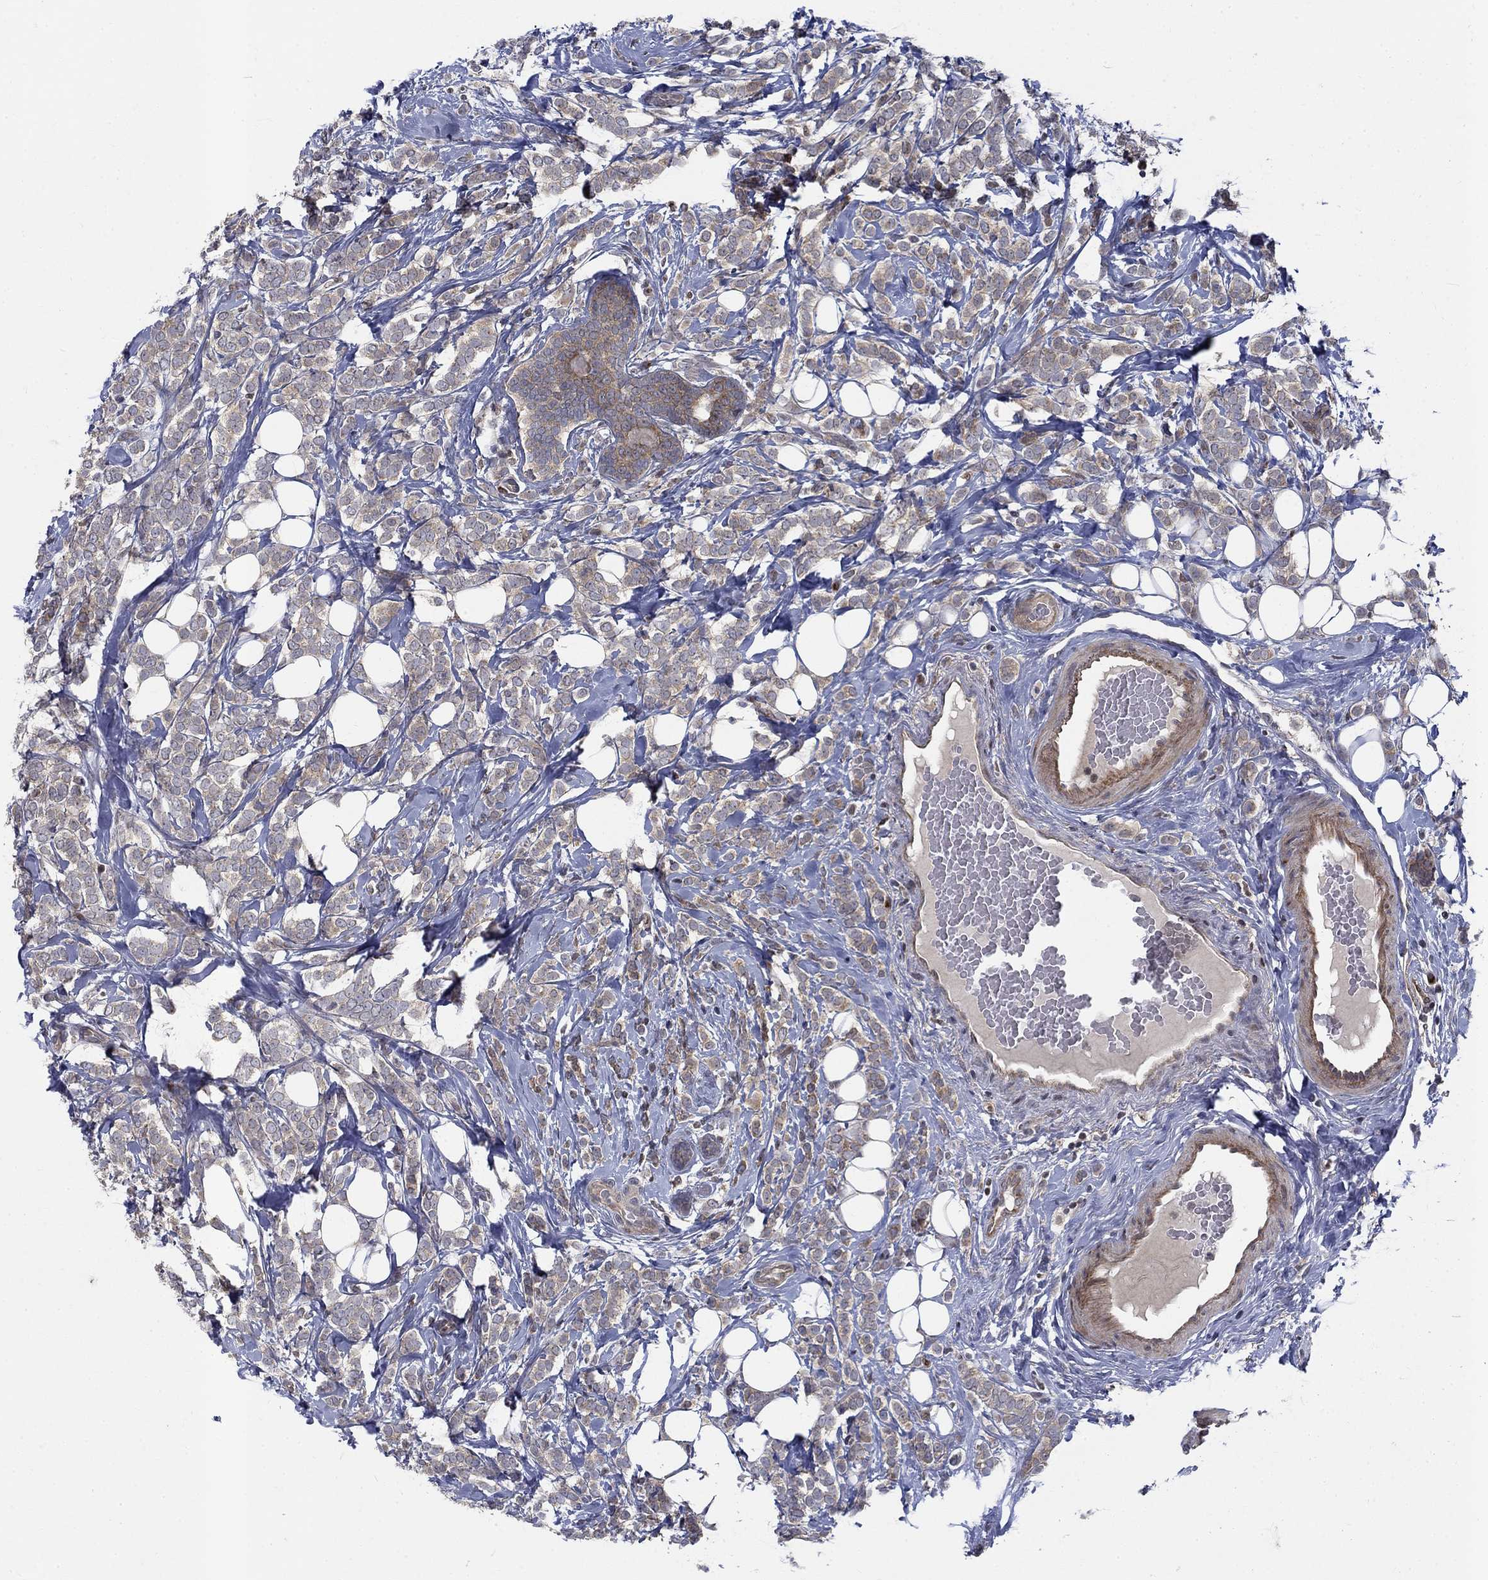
{"staining": {"intensity": "weak", "quantity": "25%-75%", "location": "cytoplasmic/membranous"}, "tissue": "breast cancer", "cell_type": "Tumor cells", "image_type": "cancer", "snomed": [{"axis": "morphology", "description": "Lobular carcinoma"}, {"axis": "topography", "description": "Breast"}], "caption": "Tumor cells show low levels of weak cytoplasmic/membranous positivity in about 25%-75% of cells in human breast lobular carcinoma. Using DAB (brown) and hematoxylin (blue) stains, captured at high magnification using brightfield microscopy.", "gene": "WDR19", "patient": {"sex": "female", "age": 49}}